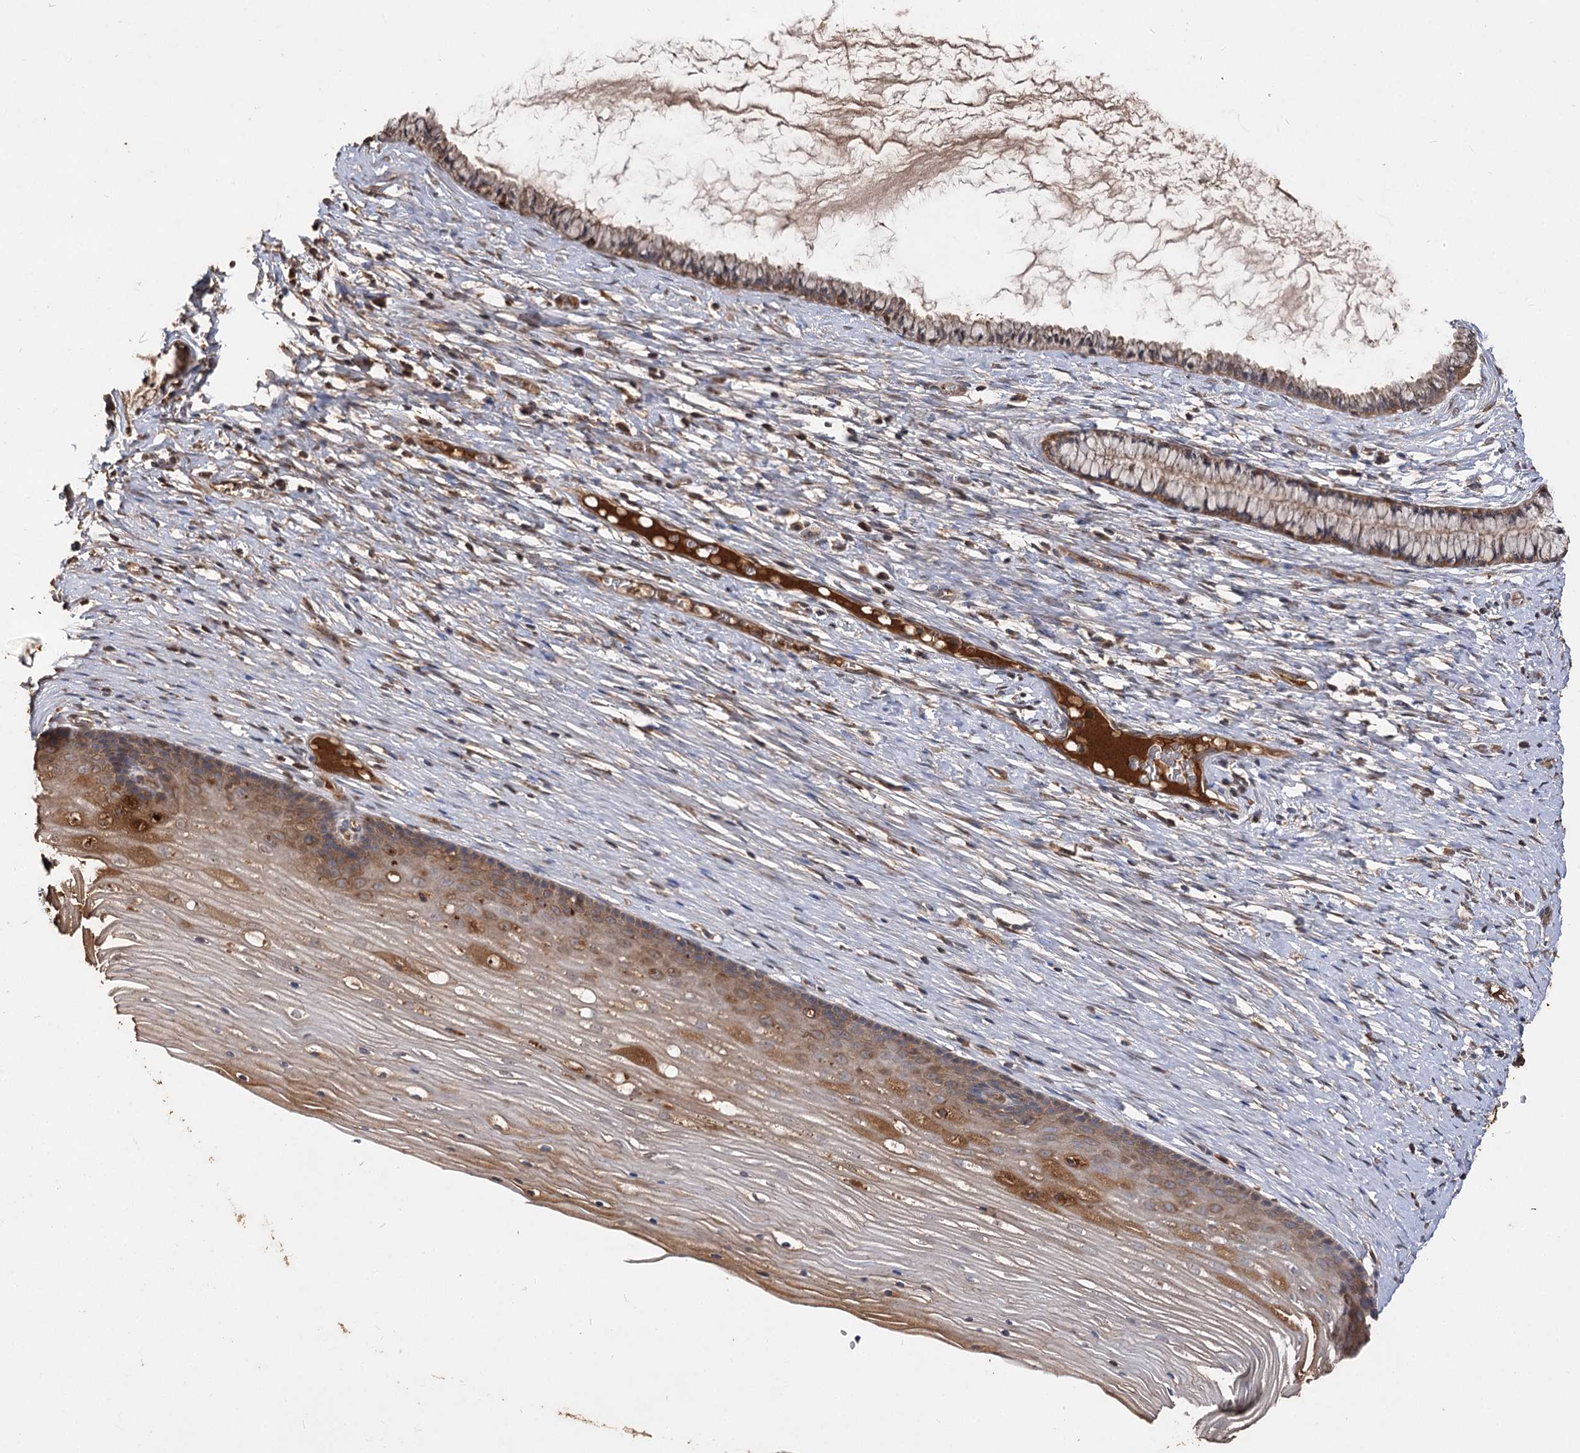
{"staining": {"intensity": "moderate", "quantity": ">75%", "location": "cytoplasmic/membranous"}, "tissue": "cervix", "cell_type": "Glandular cells", "image_type": "normal", "snomed": [{"axis": "morphology", "description": "Normal tissue, NOS"}, {"axis": "topography", "description": "Cervix"}], "caption": "A brown stain highlights moderate cytoplasmic/membranous positivity of a protein in glandular cells of benign cervix. Using DAB (3,3'-diaminobenzidine) (brown) and hematoxylin (blue) stains, captured at high magnification using brightfield microscopy.", "gene": "ARL13A", "patient": {"sex": "female", "age": 42}}